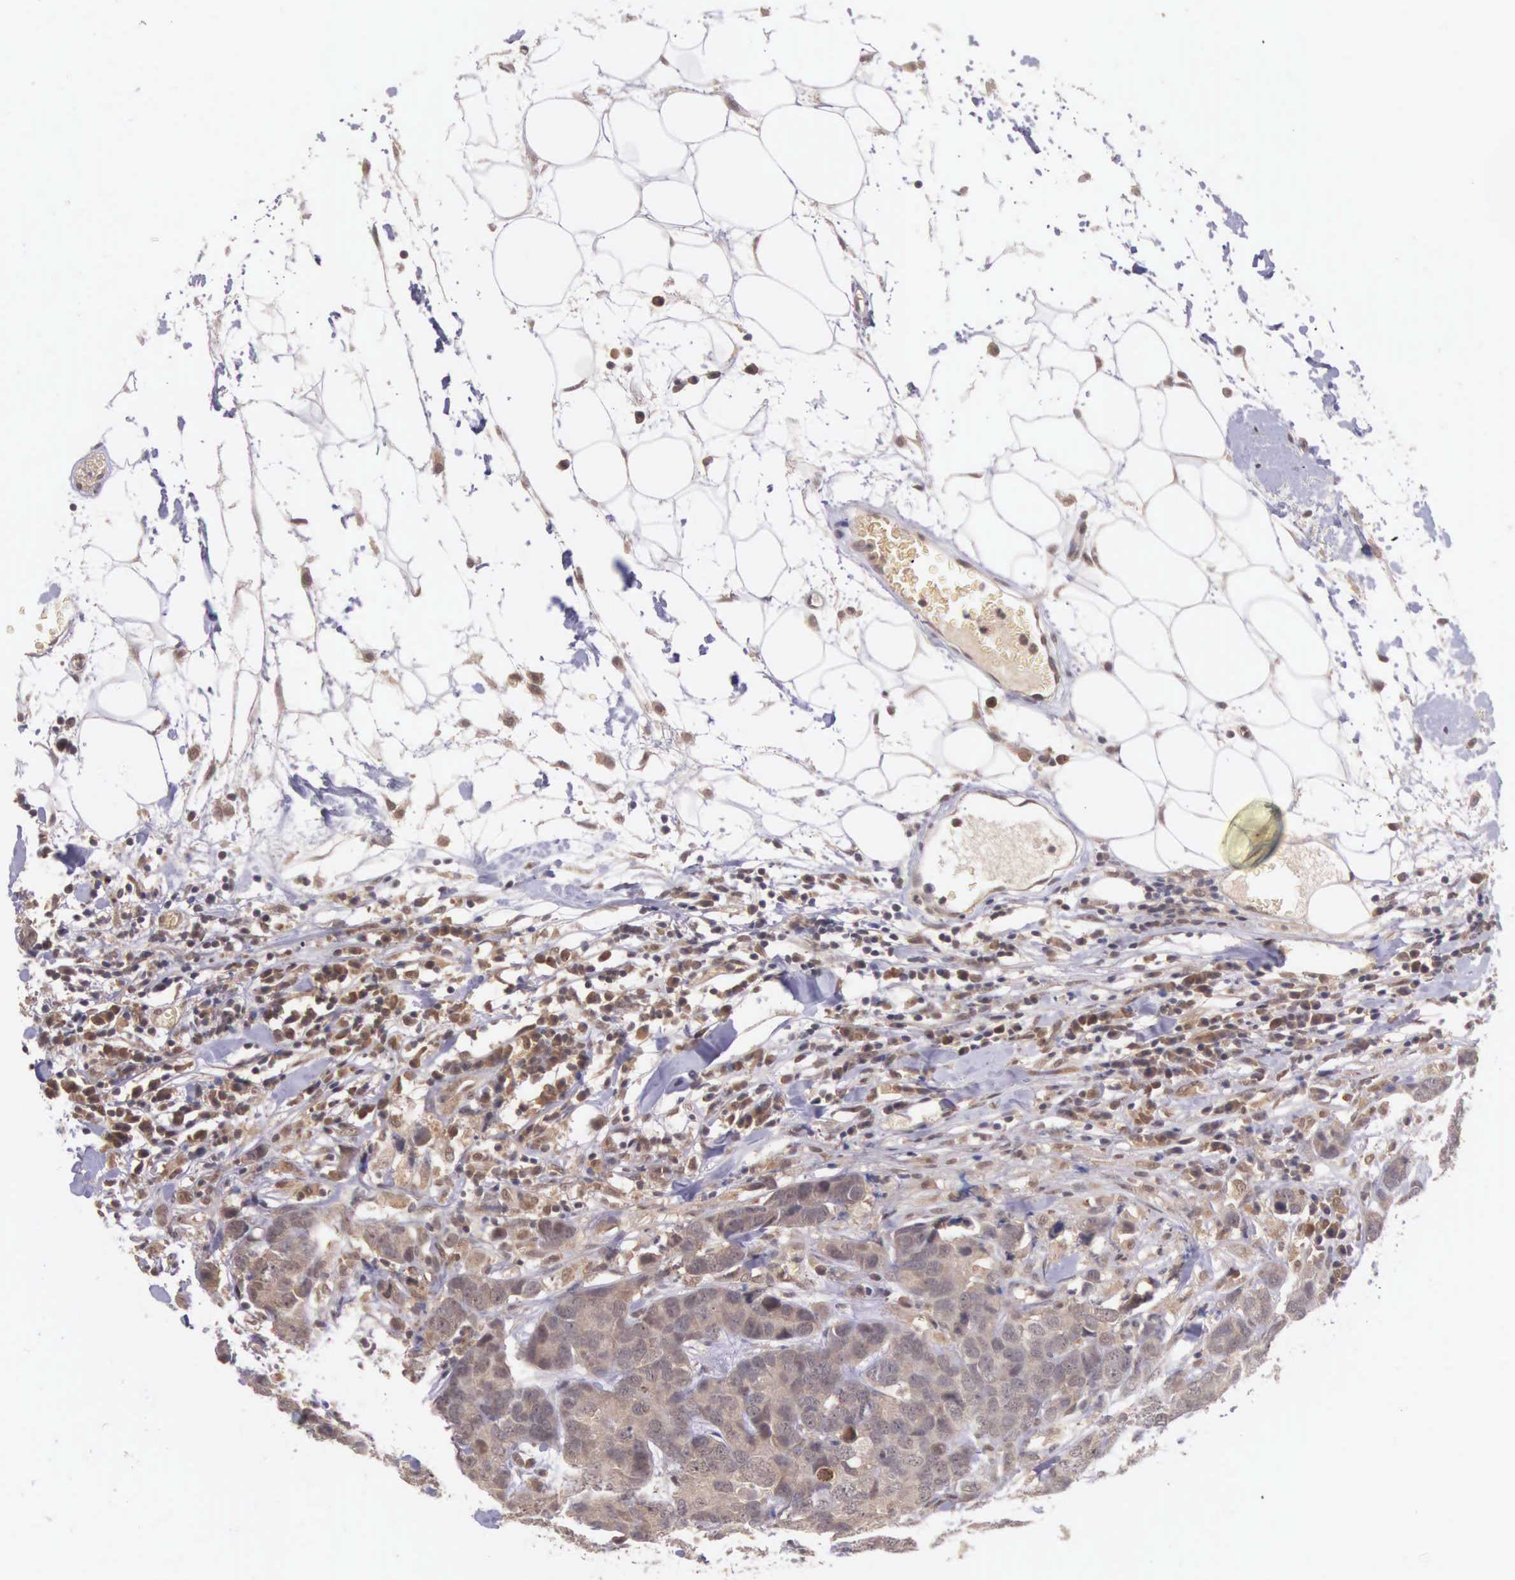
{"staining": {"intensity": "moderate", "quantity": ">75%", "location": "cytoplasmic/membranous"}, "tissue": "breast cancer", "cell_type": "Tumor cells", "image_type": "cancer", "snomed": [{"axis": "morphology", "description": "Duct carcinoma"}, {"axis": "topography", "description": "Breast"}], "caption": "Protein expression analysis of infiltrating ductal carcinoma (breast) exhibits moderate cytoplasmic/membranous expression in approximately >75% of tumor cells. (Stains: DAB (3,3'-diaminobenzidine) in brown, nuclei in blue, Microscopy: brightfield microscopy at high magnification).", "gene": "VASH1", "patient": {"sex": "female", "age": 91}}